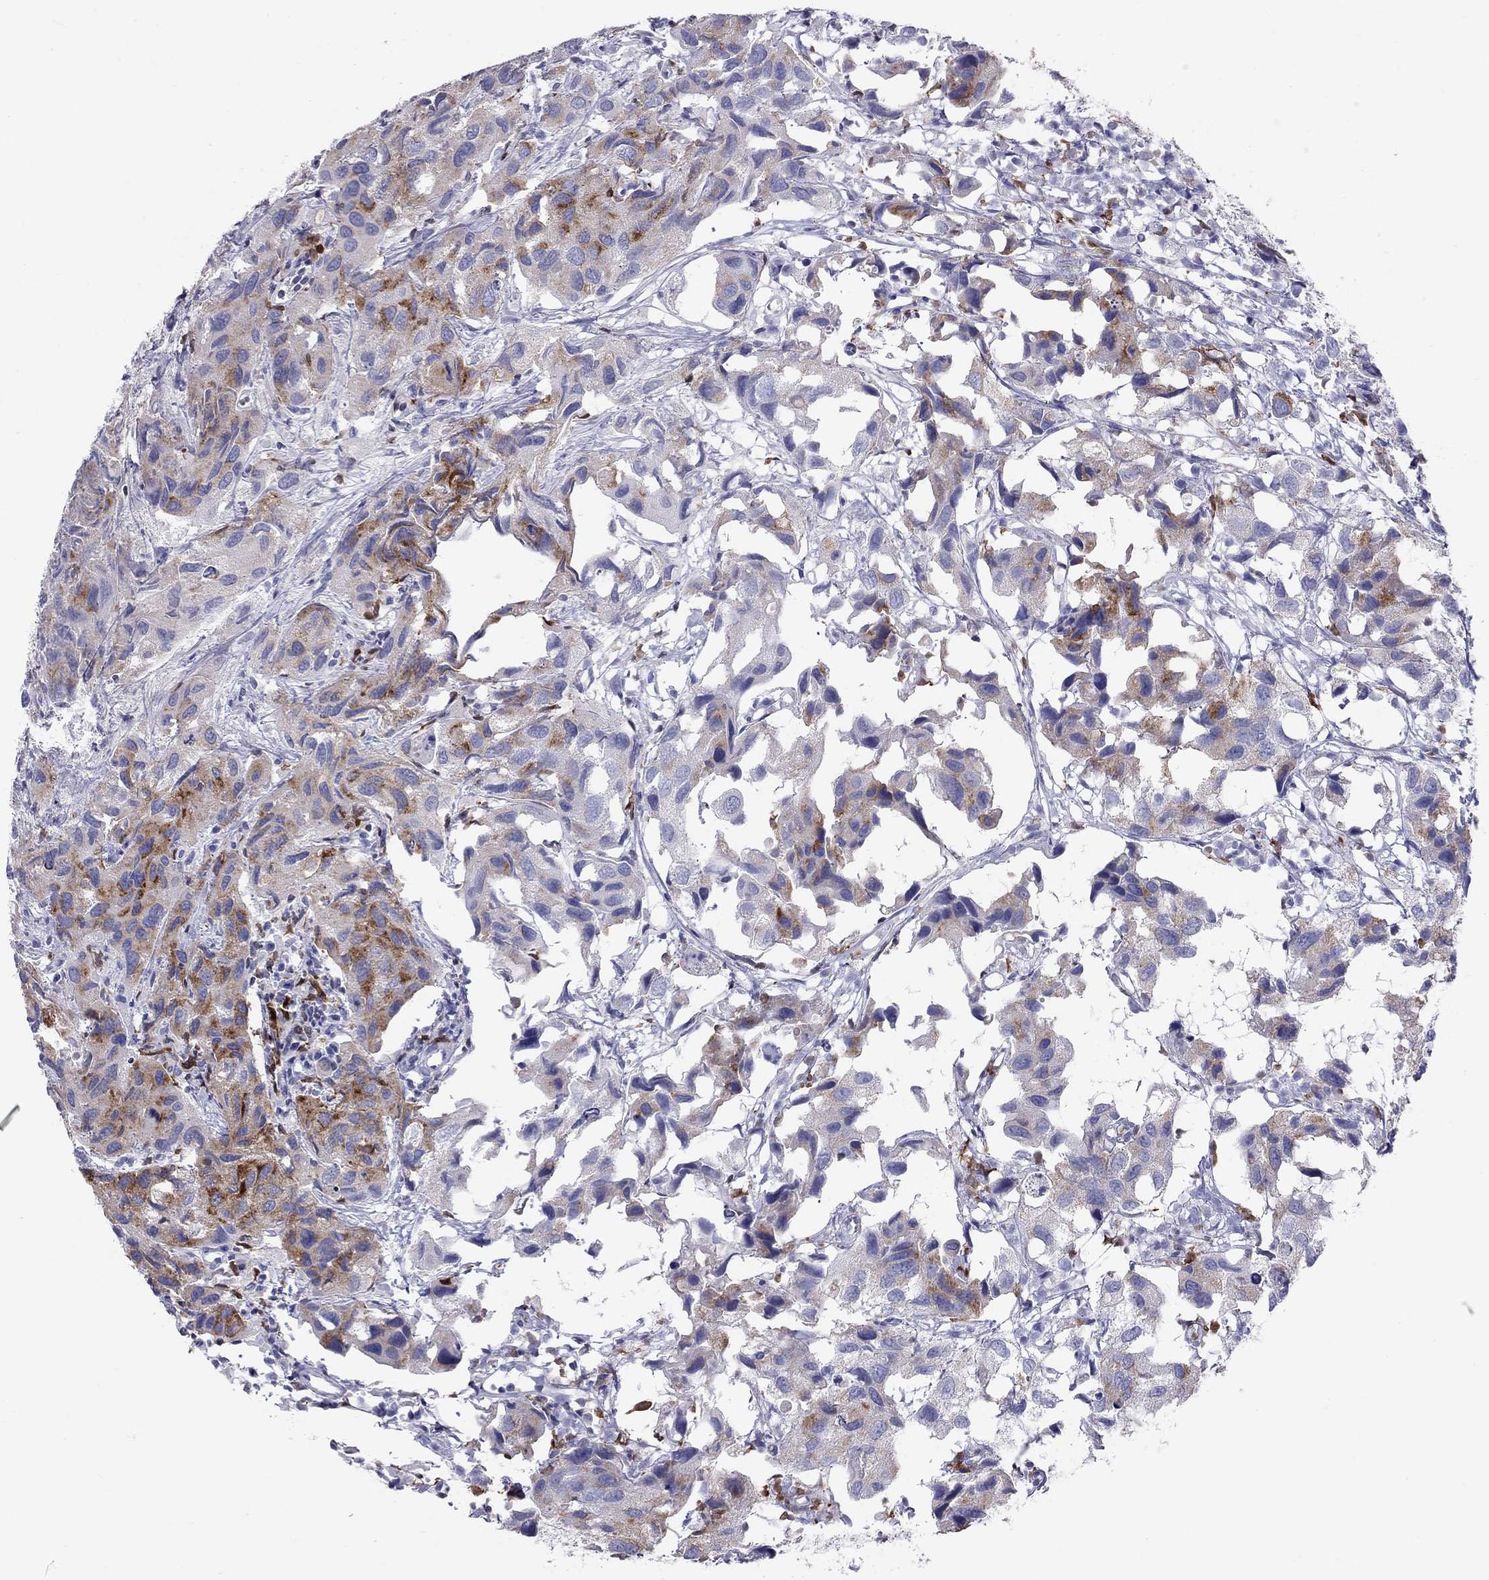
{"staining": {"intensity": "strong", "quantity": "25%-75%", "location": "cytoplasmic/membranous"}, "tissue": "urothelial cancer", "cell_type": "Tumor cells", "image_type": "cancer", "snomed": [{"axis": "morphology", "description": "Urothelial carcinoma, High grade"}, {"axis": "topography", "description": "Urinary bladder"}], "caption": "This histopathology image displays immunohistochemistry staining of high-grade urothelial carcinoma, with high strong cytoplasmic/membranous staining in approximately 25%-75% of tumor cells.", "gene": "SH2D2A", "patient": {"sex": "male", "age": 79}}